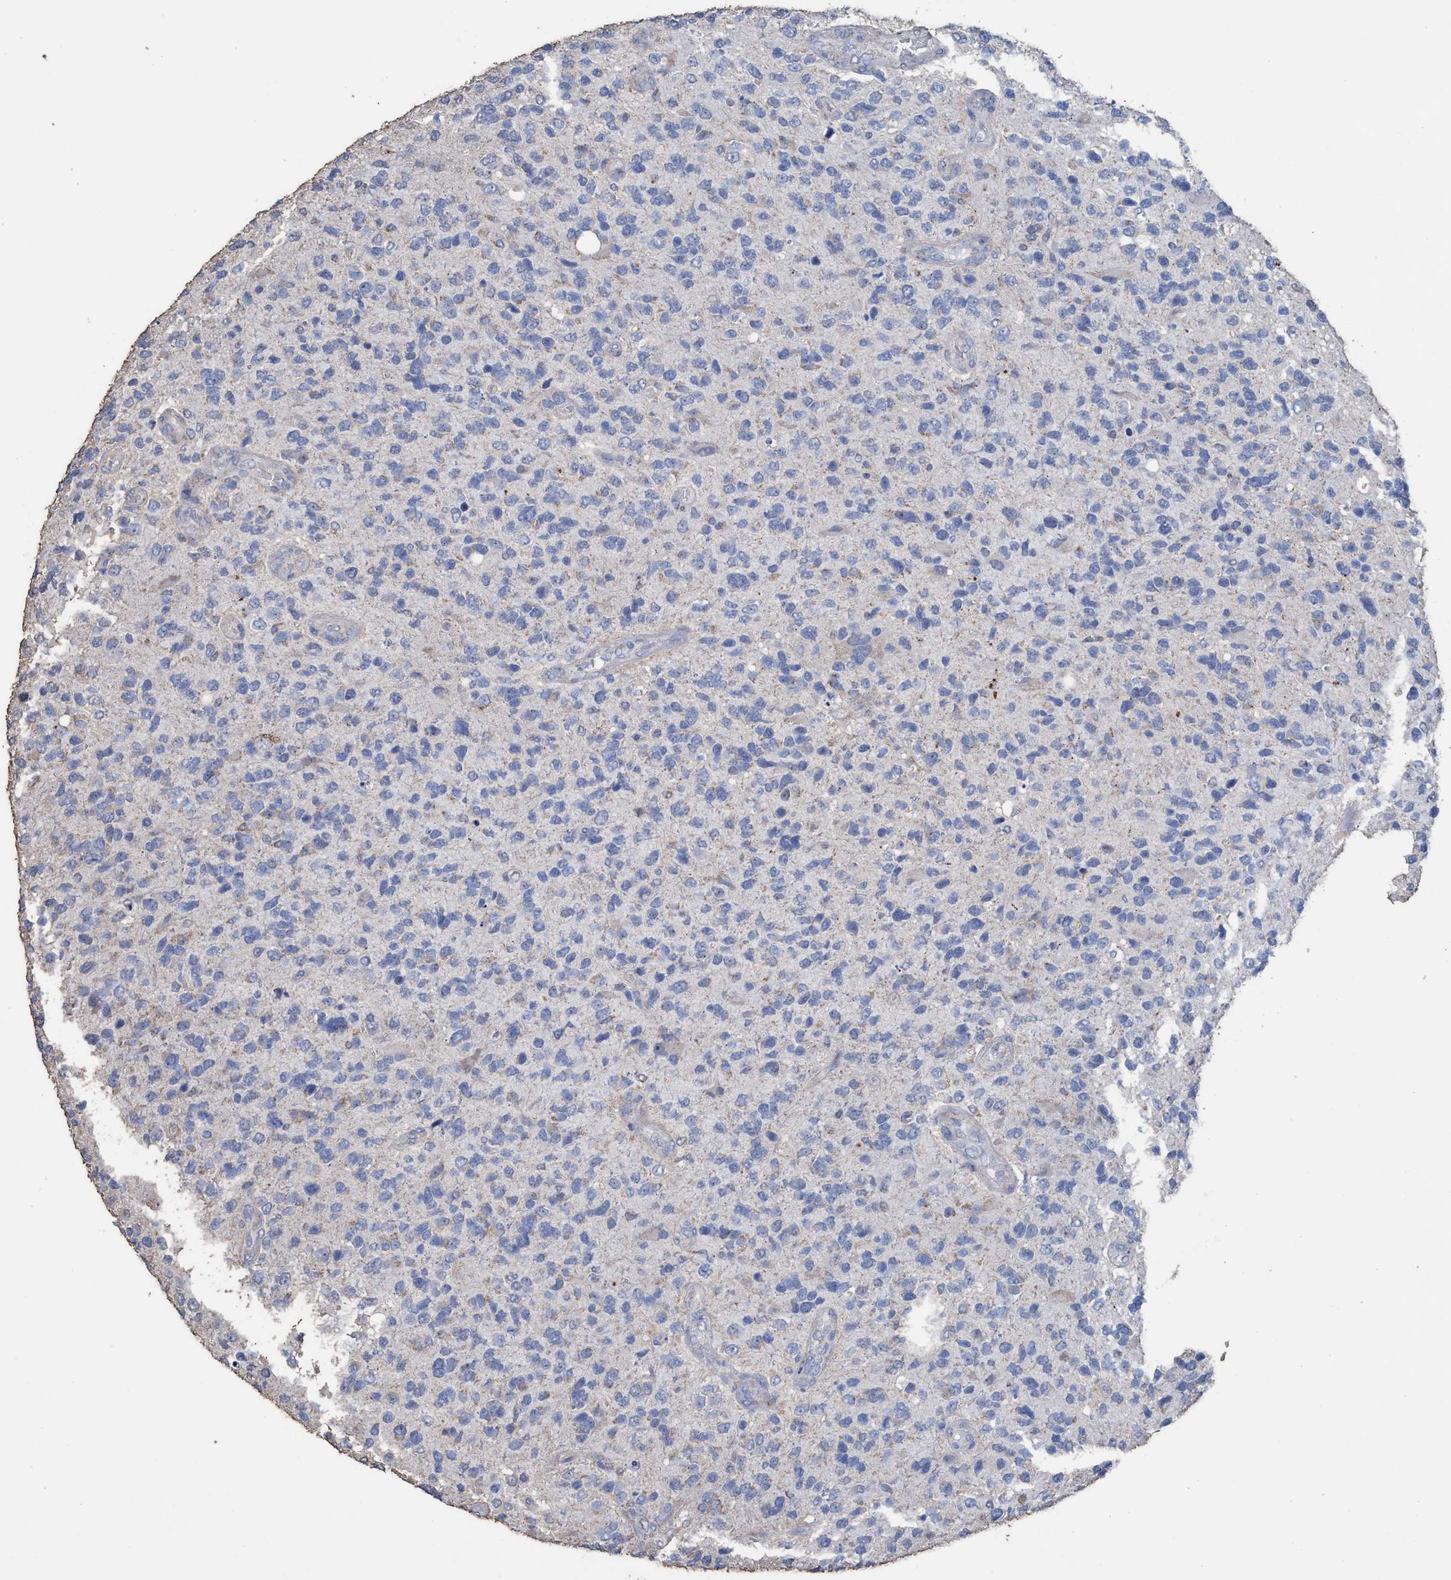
{"staining": {"intensity": "negative", "quantity": "none", "location": "none"}, "tissue": "glioma", "cell_type": "Tumor cells", "image_type": "cancer", "snomed": [{"axis": "morphology", "description": "Glioma, malignant, High grade"}, {"axis": "topography", "description": "Brain"}], "caption": "Glioma was stained to show a protein in brown. There is no significant positivity in tumor cells.", "gene": "RSAD1", "patient": {"sex": "female", "age": 58}}